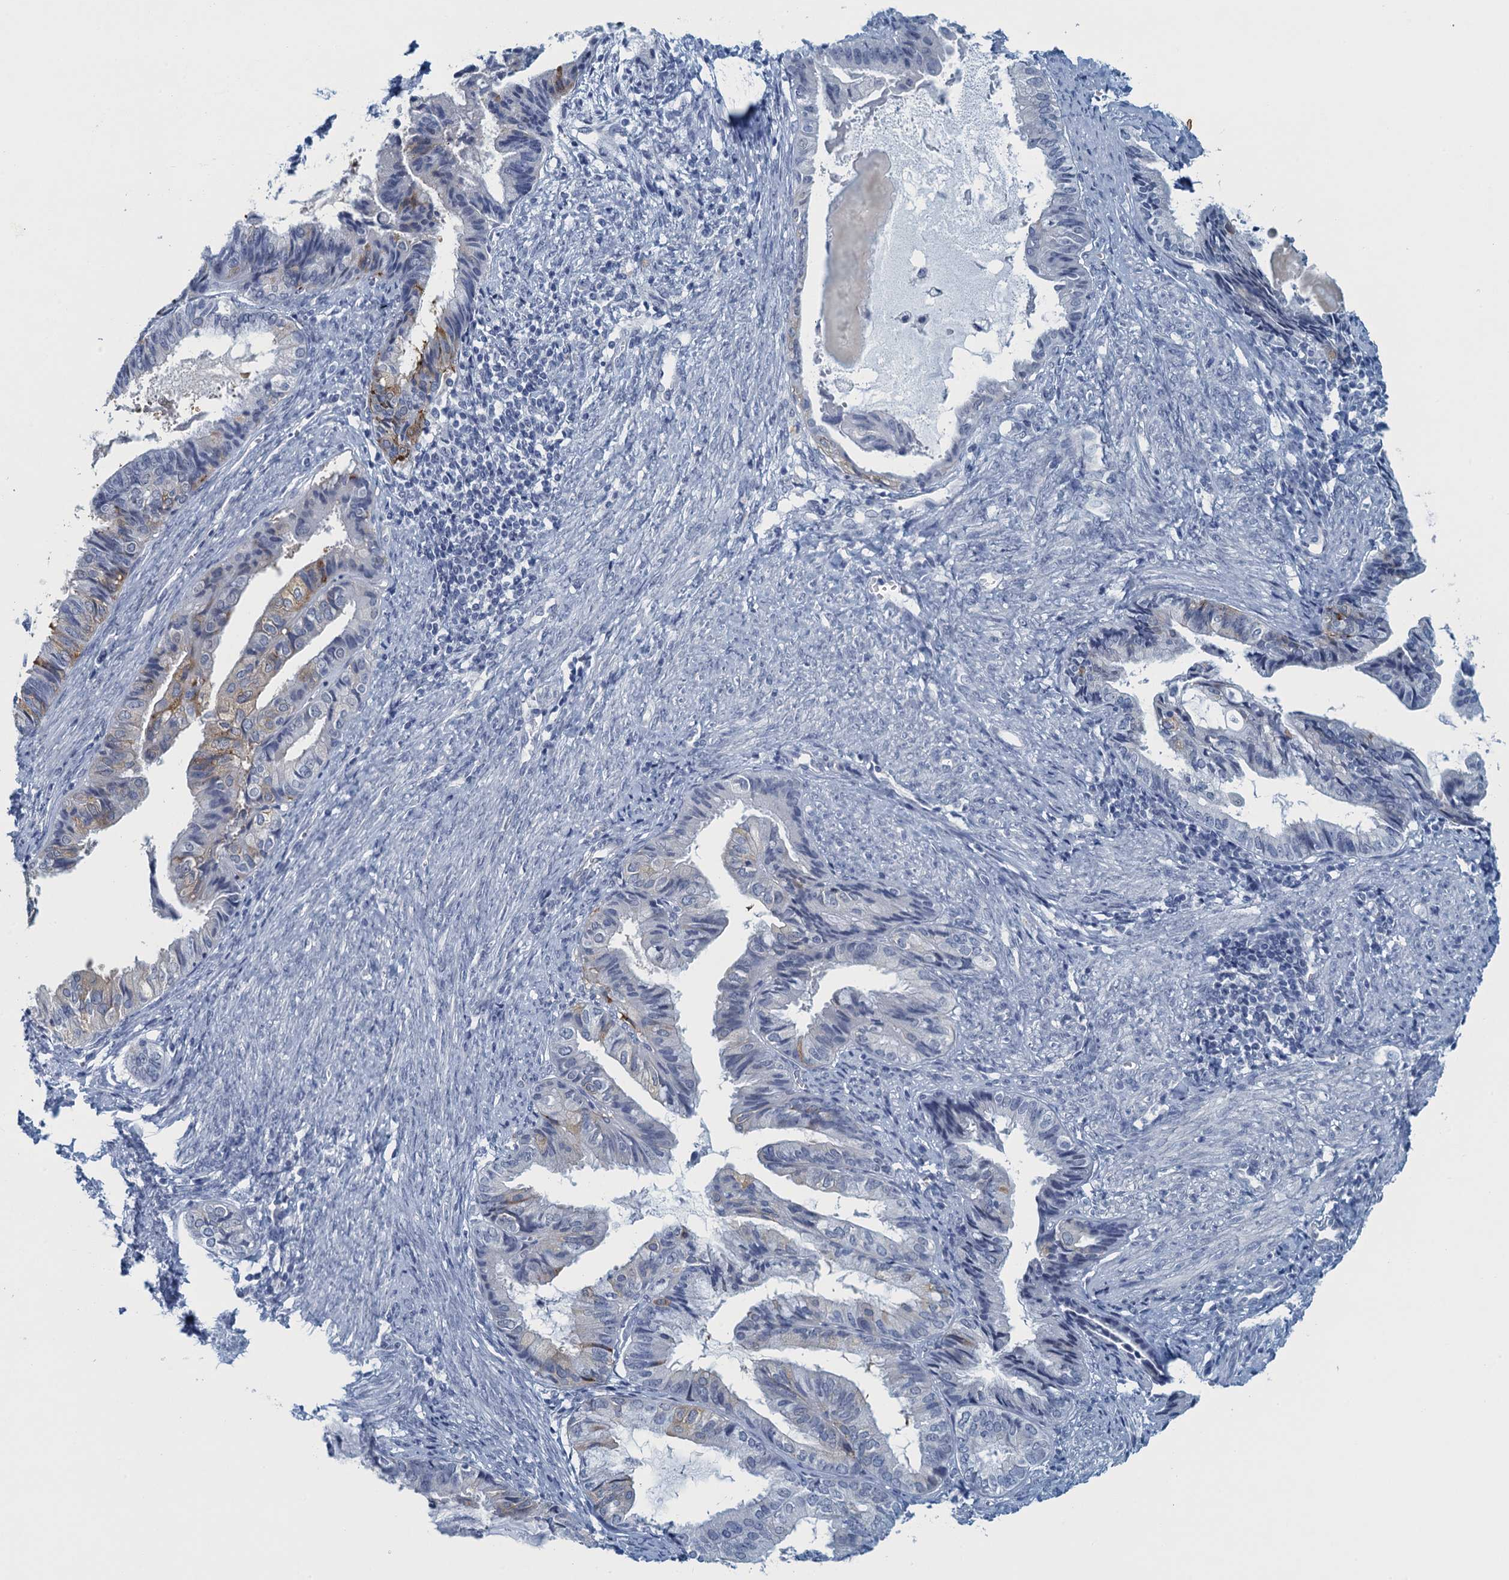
{"staining": {"intensity": "negative", "quantity": "none", "location": "none"}, "tissue": "endometrial cancer", "cell_type": "Tumor cells", "image_type": "cancer", "snomed": [{"axis": "morphology", "description": "Adenocarcinoma, NOS"}, {"axis": "topography", "description": "Endometrium"}], "caption": "Endometrial cancer (adenocarcinoma) was stained to show a protein in brown. There is no significant positivity in tumor cells.", "gene": "ENSG00000131152", "patient": {"sex": "female", "age": 86}}